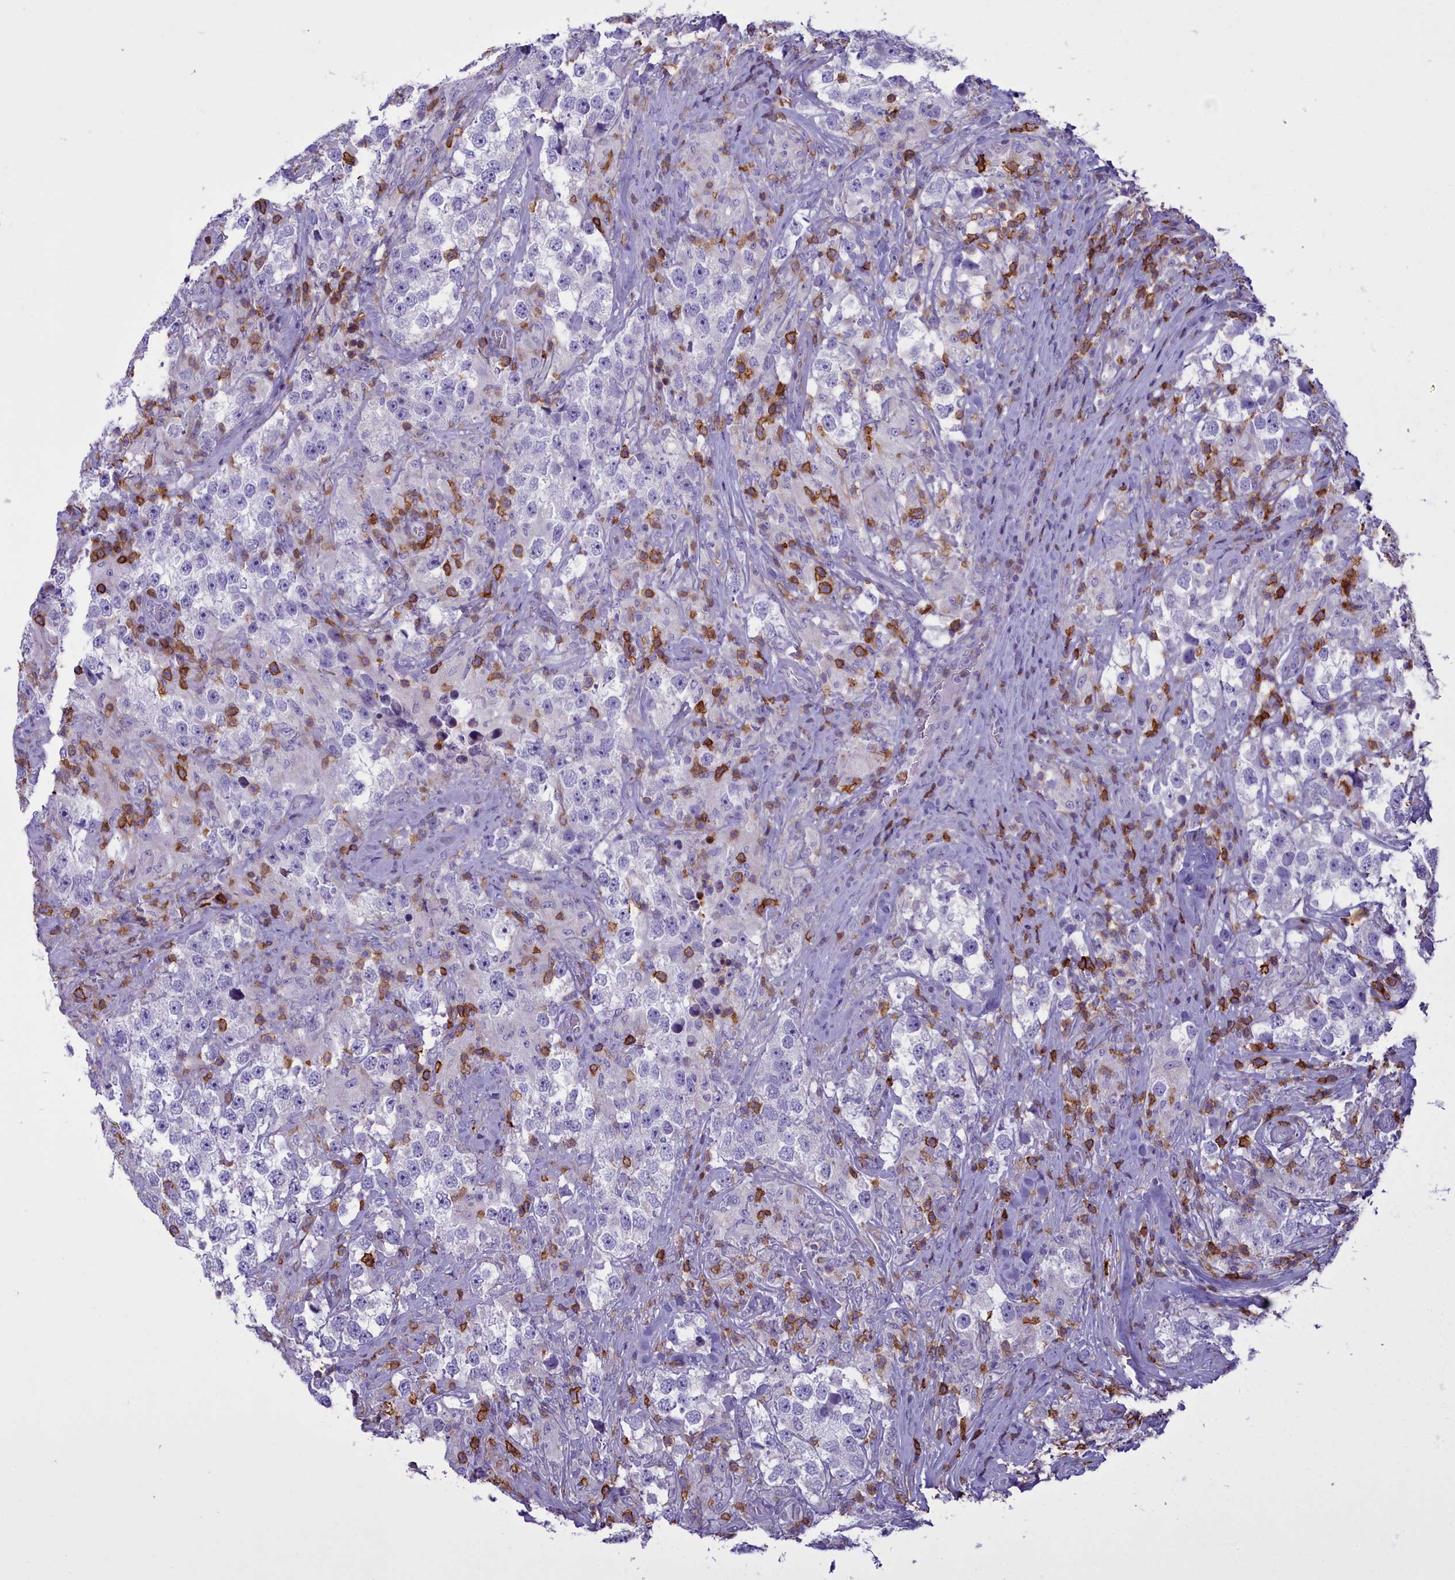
{"staining": {"intensity": "negative", "quantity": "none", "location": "none"}, "tissue": "testis cancer", "cell_type": "Tumor cells", "image_type": "cancer", "snomed": [{"axis": "morphology", "description": "Seminoma, NOS"}, {"axis": "topography", "description": "Testis"}], "caption": "DAB immunohistochemical staining of testis cancer demonstrates no significant expression in tumor cells. Brightfield microscopy of immunohistochemistry stained with DAB (3,3'-diaminobenzidine) (brown) and hematoxylin (blue), captured at high magnification.", "gene": "CD5", "patient": {"sex": "male", "age": 46}}